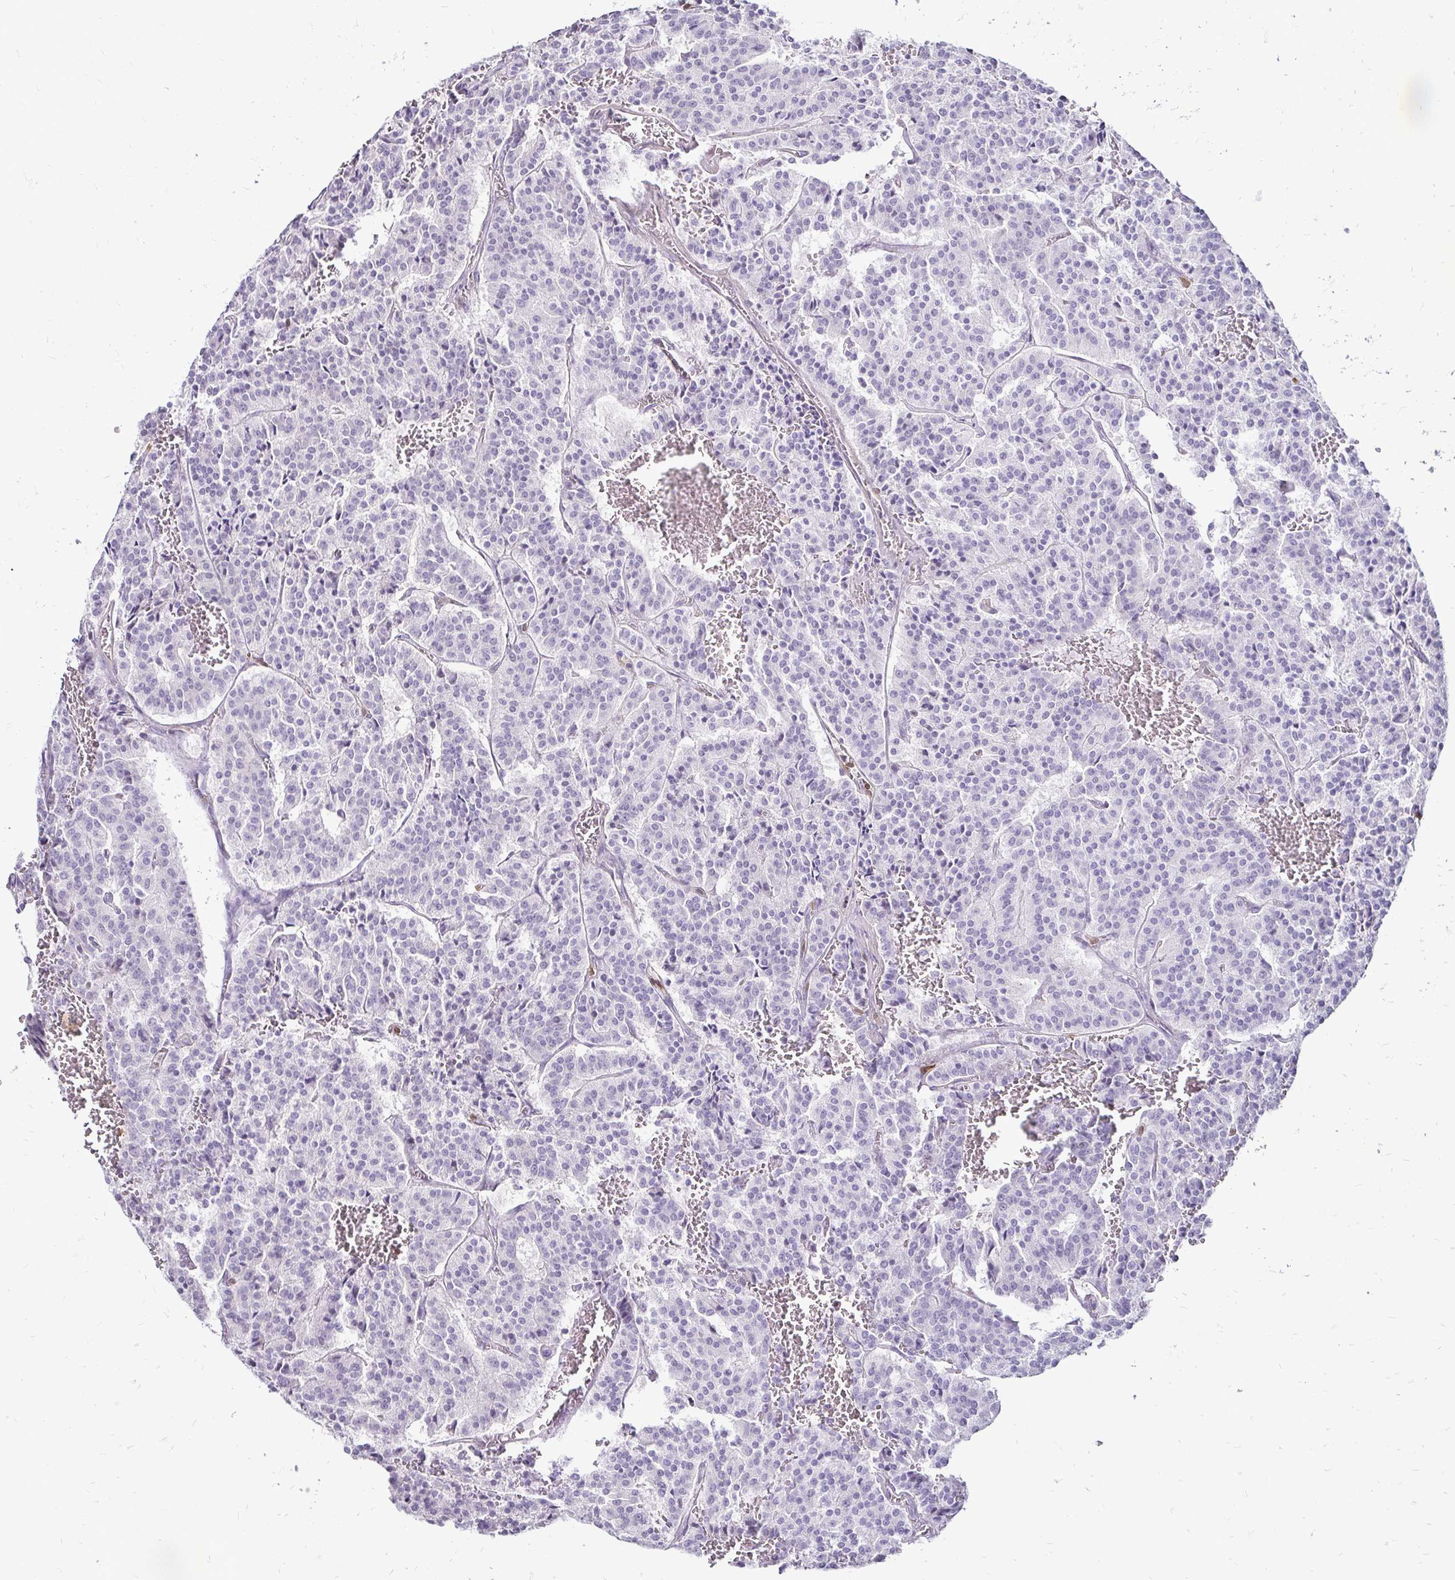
{"staining": {"intensity": "negative", "quantity": "none", "location": "none"}, "tissue": "carcinoid", "cell_type": "Tumor cells", "image_type": "cancer", "snomed": [{"axis": "morphology", "description": "Carcinoid, malignant, NOS"}, {"axis": "topography", "description": "Lung"}], "caption": "Tumor cells show no significant protein staining in carcinoid.", "gene": "ZFP1", "patient": {"sex": "male", "age": 70}}